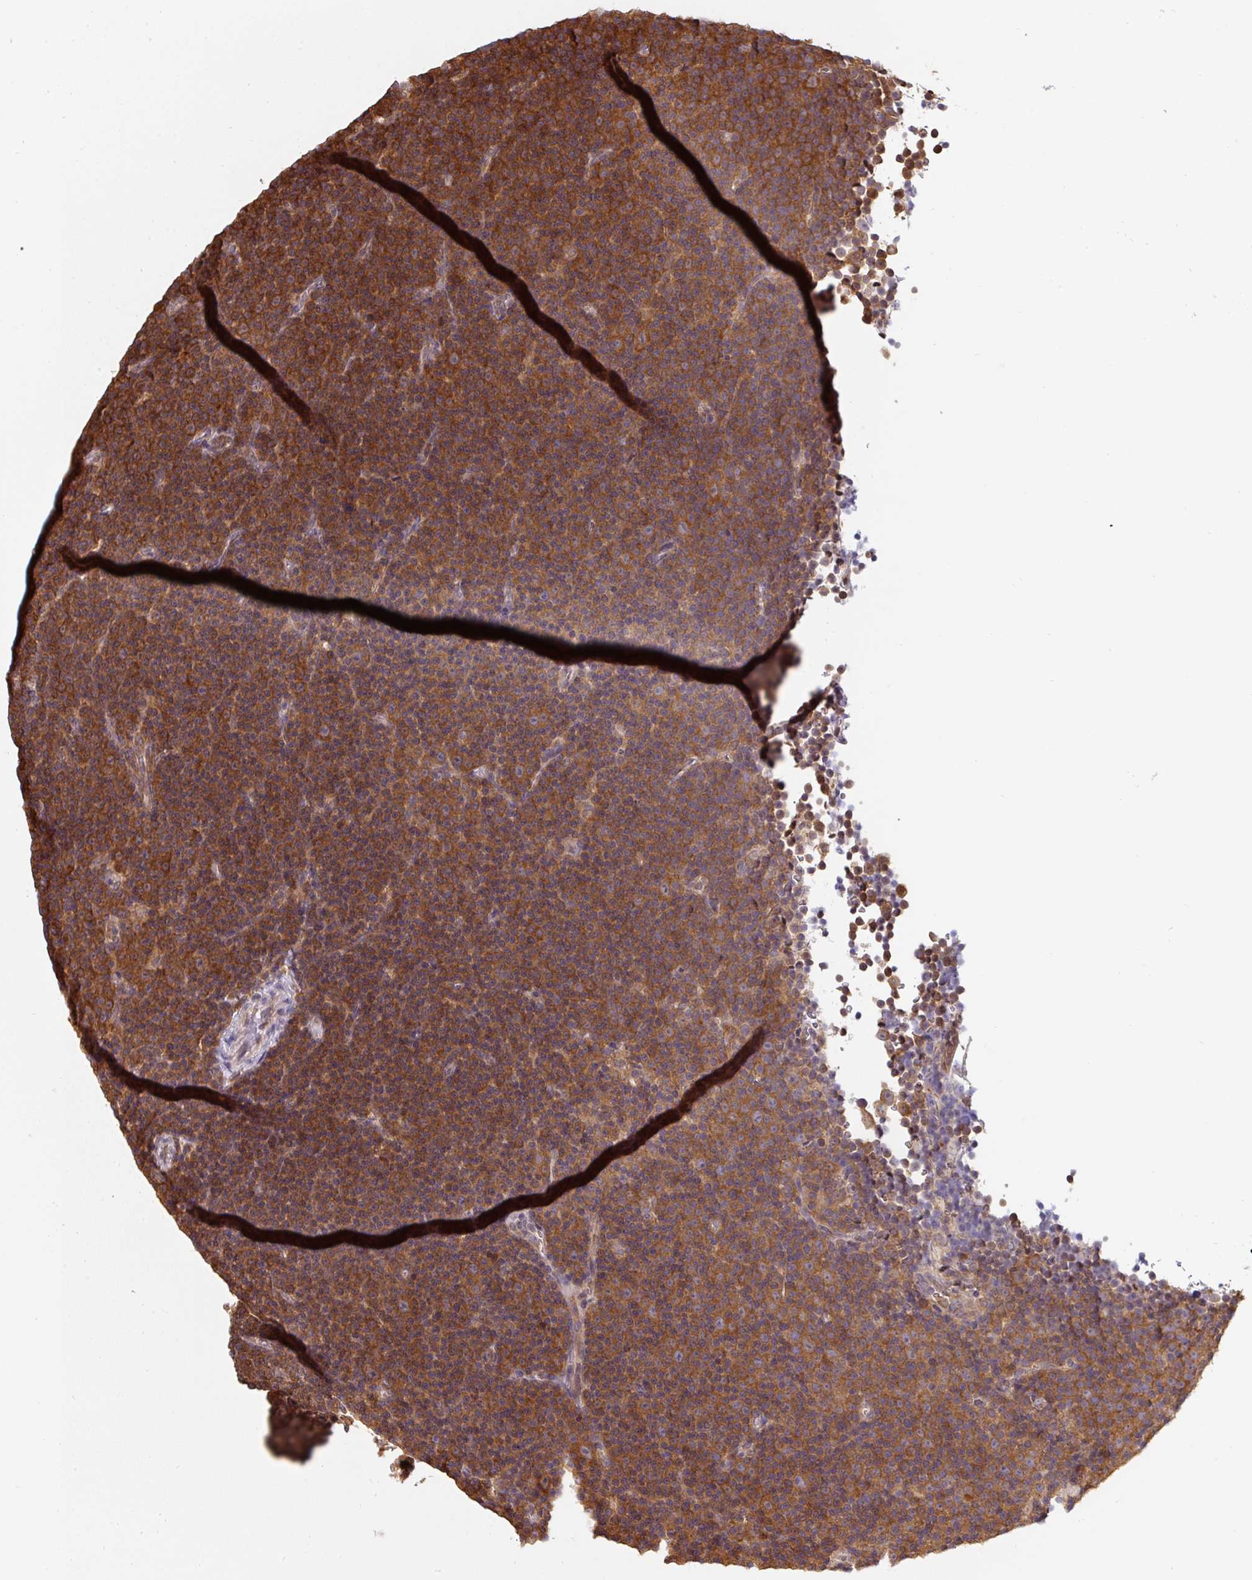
{"staining": {"intensity": "moderate", "quantity": ">75%", "location": "cytoplasmic/membranous"}, "tissue": "lymphoma", "cell_type": "Tumor cells", "image_type": "cancer", "snomed": [{"axis": "morphology", "description": "Malignant lymphoma, non-Hodgkin's type, Low grade"}, {"axis": "topography", "description": "Lymph node"}], "caption": "IHC staining of low-grade malignant lymphoma, non-Hodgkin's type, which reveals medium levels of moderate cytoplasmic/membranous expression in approximately >75% of tumor cells indicating moderate cytoplasmic/membranous protein positivity. The staining was performed using DAB (3,3'-diaminobenzidine) (brown) for protein detection and nuclei were counterstained in hematoxylin (blue).", "gene": "ST13", "patient": {"sex": "female", "age": 67}}